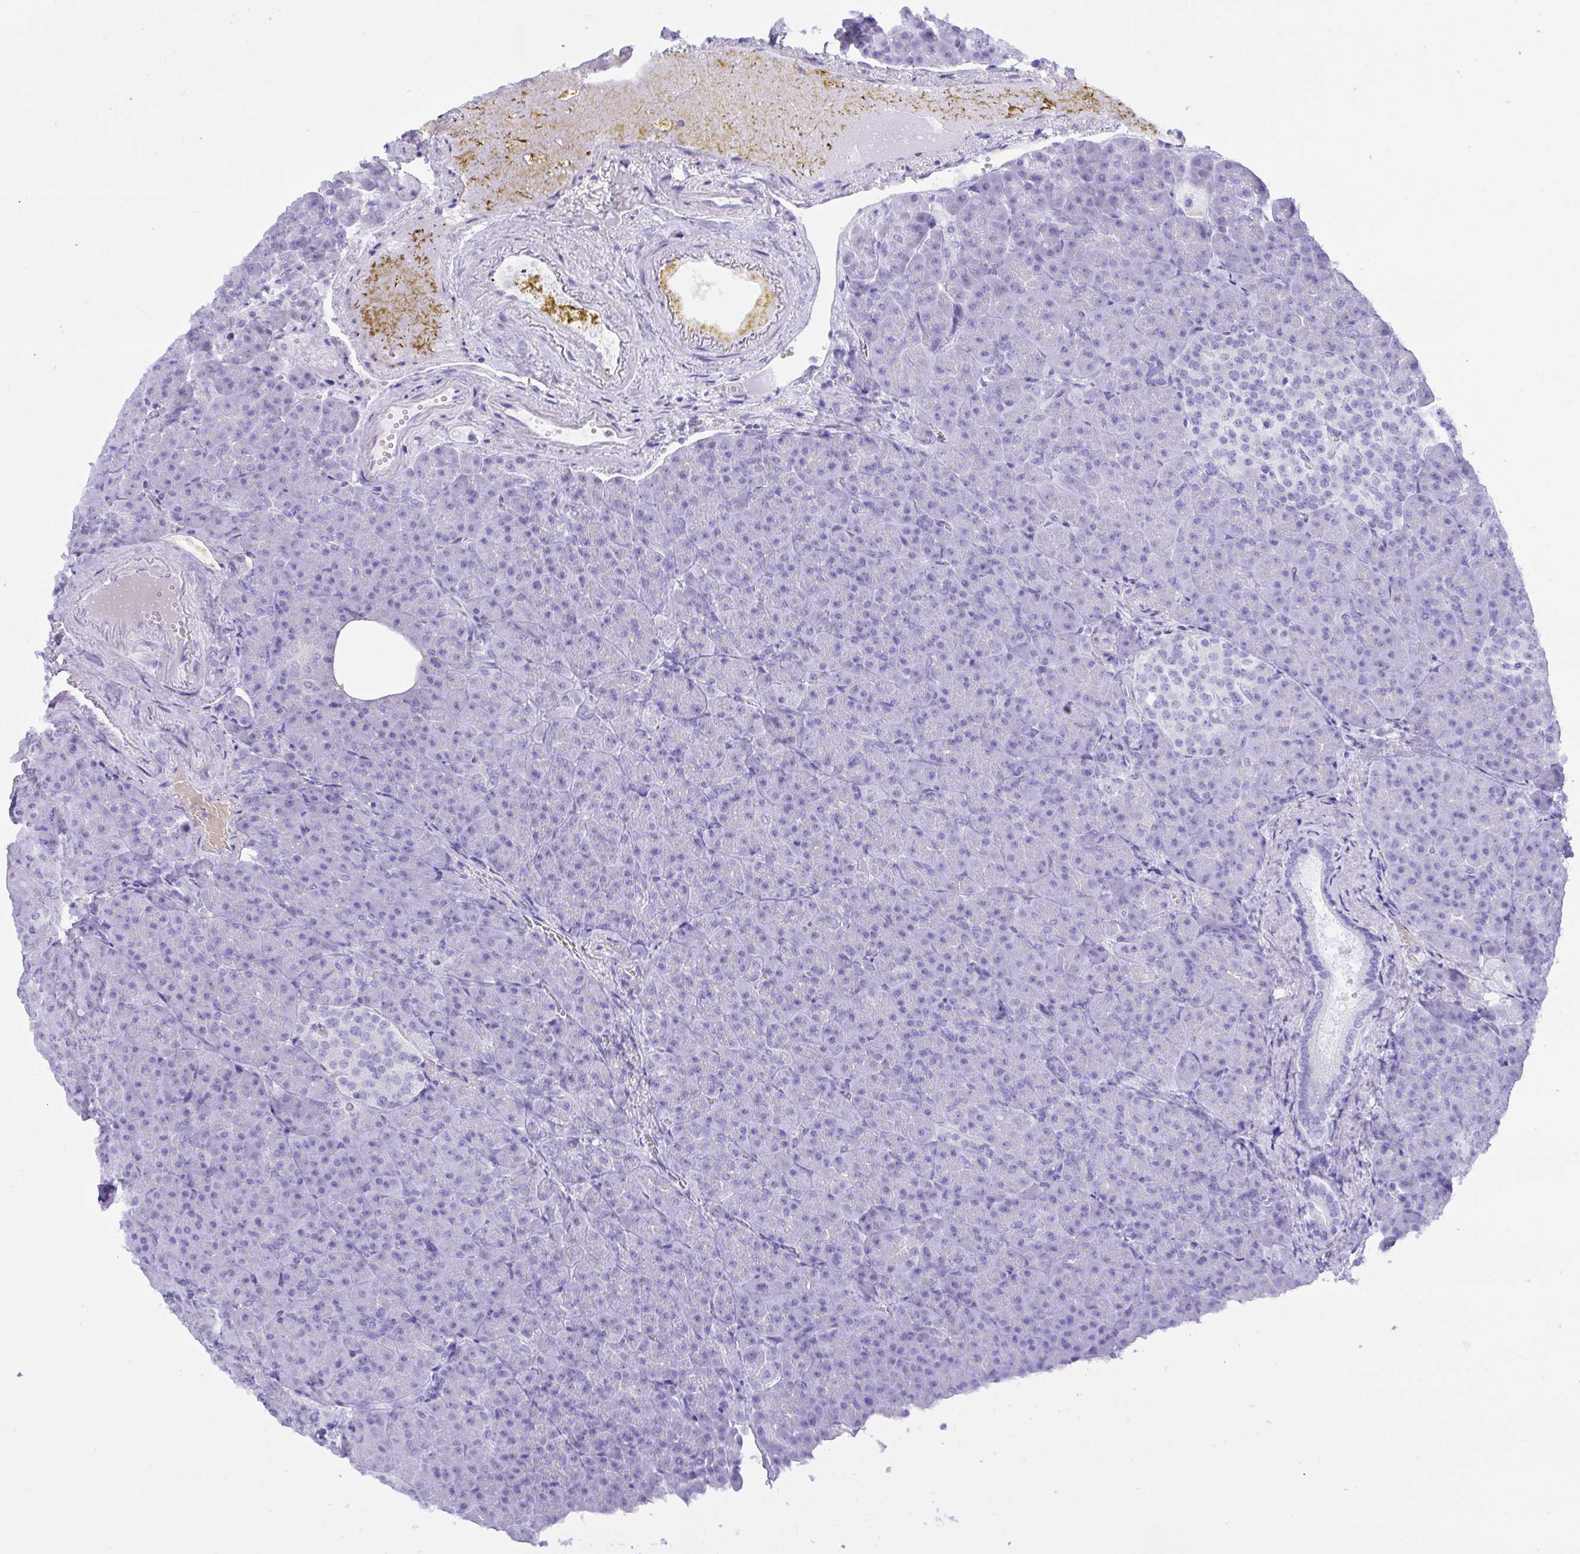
{"staining": {"intensity": "negative", "quantity": "none", "location": "none"}, "tissue": "pancreas", "cell_type": "Exocrine glandular cells", "image_type": "normal", "snomed": [{"axis": "morphology", "description": "Normal tissue, NOS"}, {"axis": "topography", "description": "Pancreas"}], "caption": "DAB (3,3'-diaminobenzidine) immunohistochemical staining of benign human pancreas shows no significant staining in exocrine glandular cells. The staining was performed using DAB (3,3'-diaminobenzidine) to visualize the protein expression in brown, while the nuclei were stained in blue with hematoxylin (Magnification: 20x).", "gene": "SEL1L2", "patient": {"sex": "female", "age": 74}}